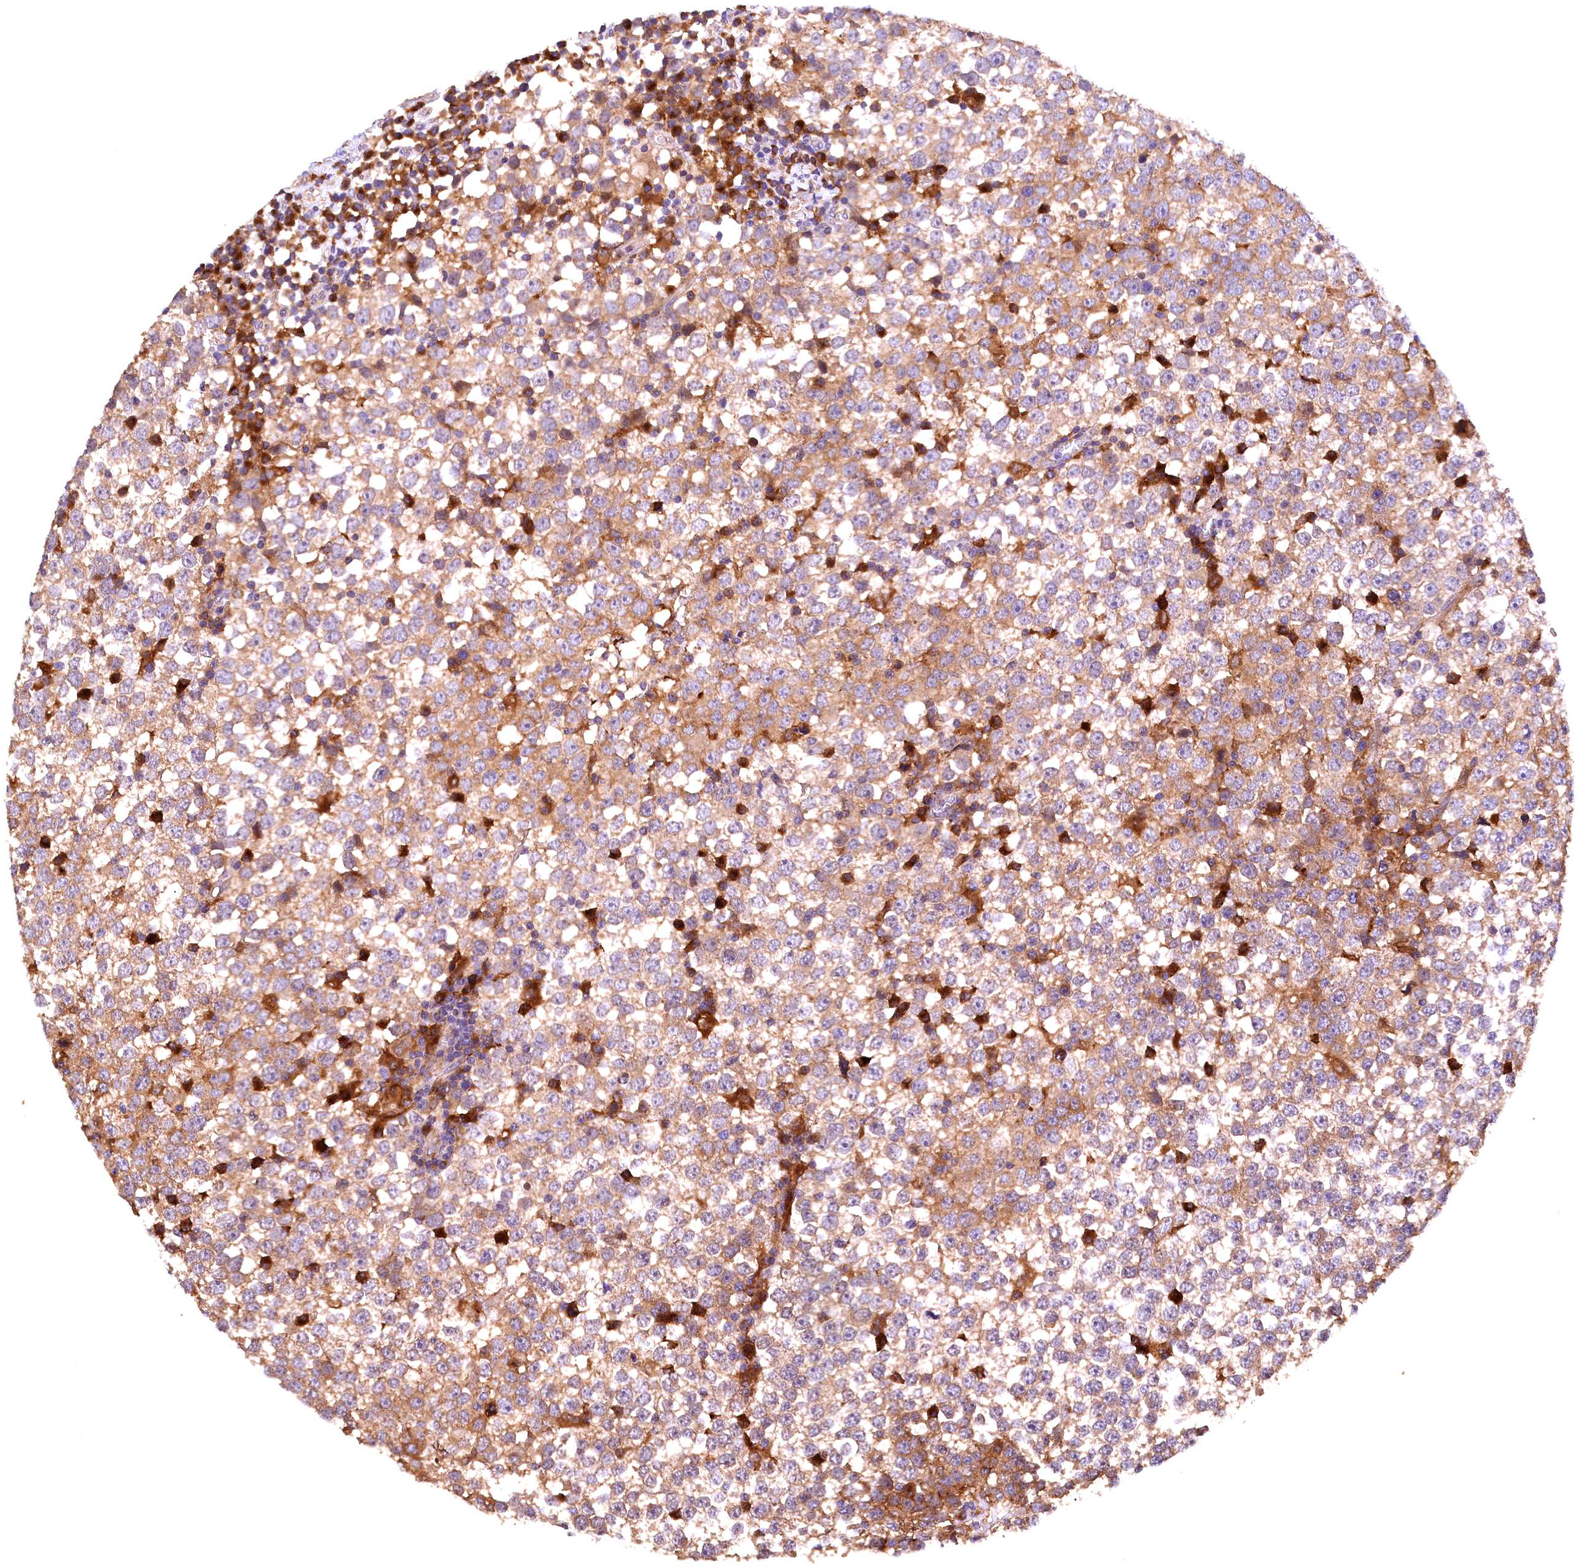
{"staining": {"intensity": "moderate", "quantity": "25%-75%", "location": "cytoplasmic/membranous"}, "tissue": "testis cancer", "cell_type": "Tumor cells", "image_type": "cancer", "snomed": [{"axis": "morphology", "description": "Seminoma, NOS"}, {"axis": "topography", "description": "Testis"}], "caption": "There is medium levels of moderate cytoplasmic/membranous positivity in tumor cells of testis seminoma, as demonstrated by immunohistochemical staining (brown color).", "gene": "NAIP", "patient": {"sex": "male", "age": 65}}